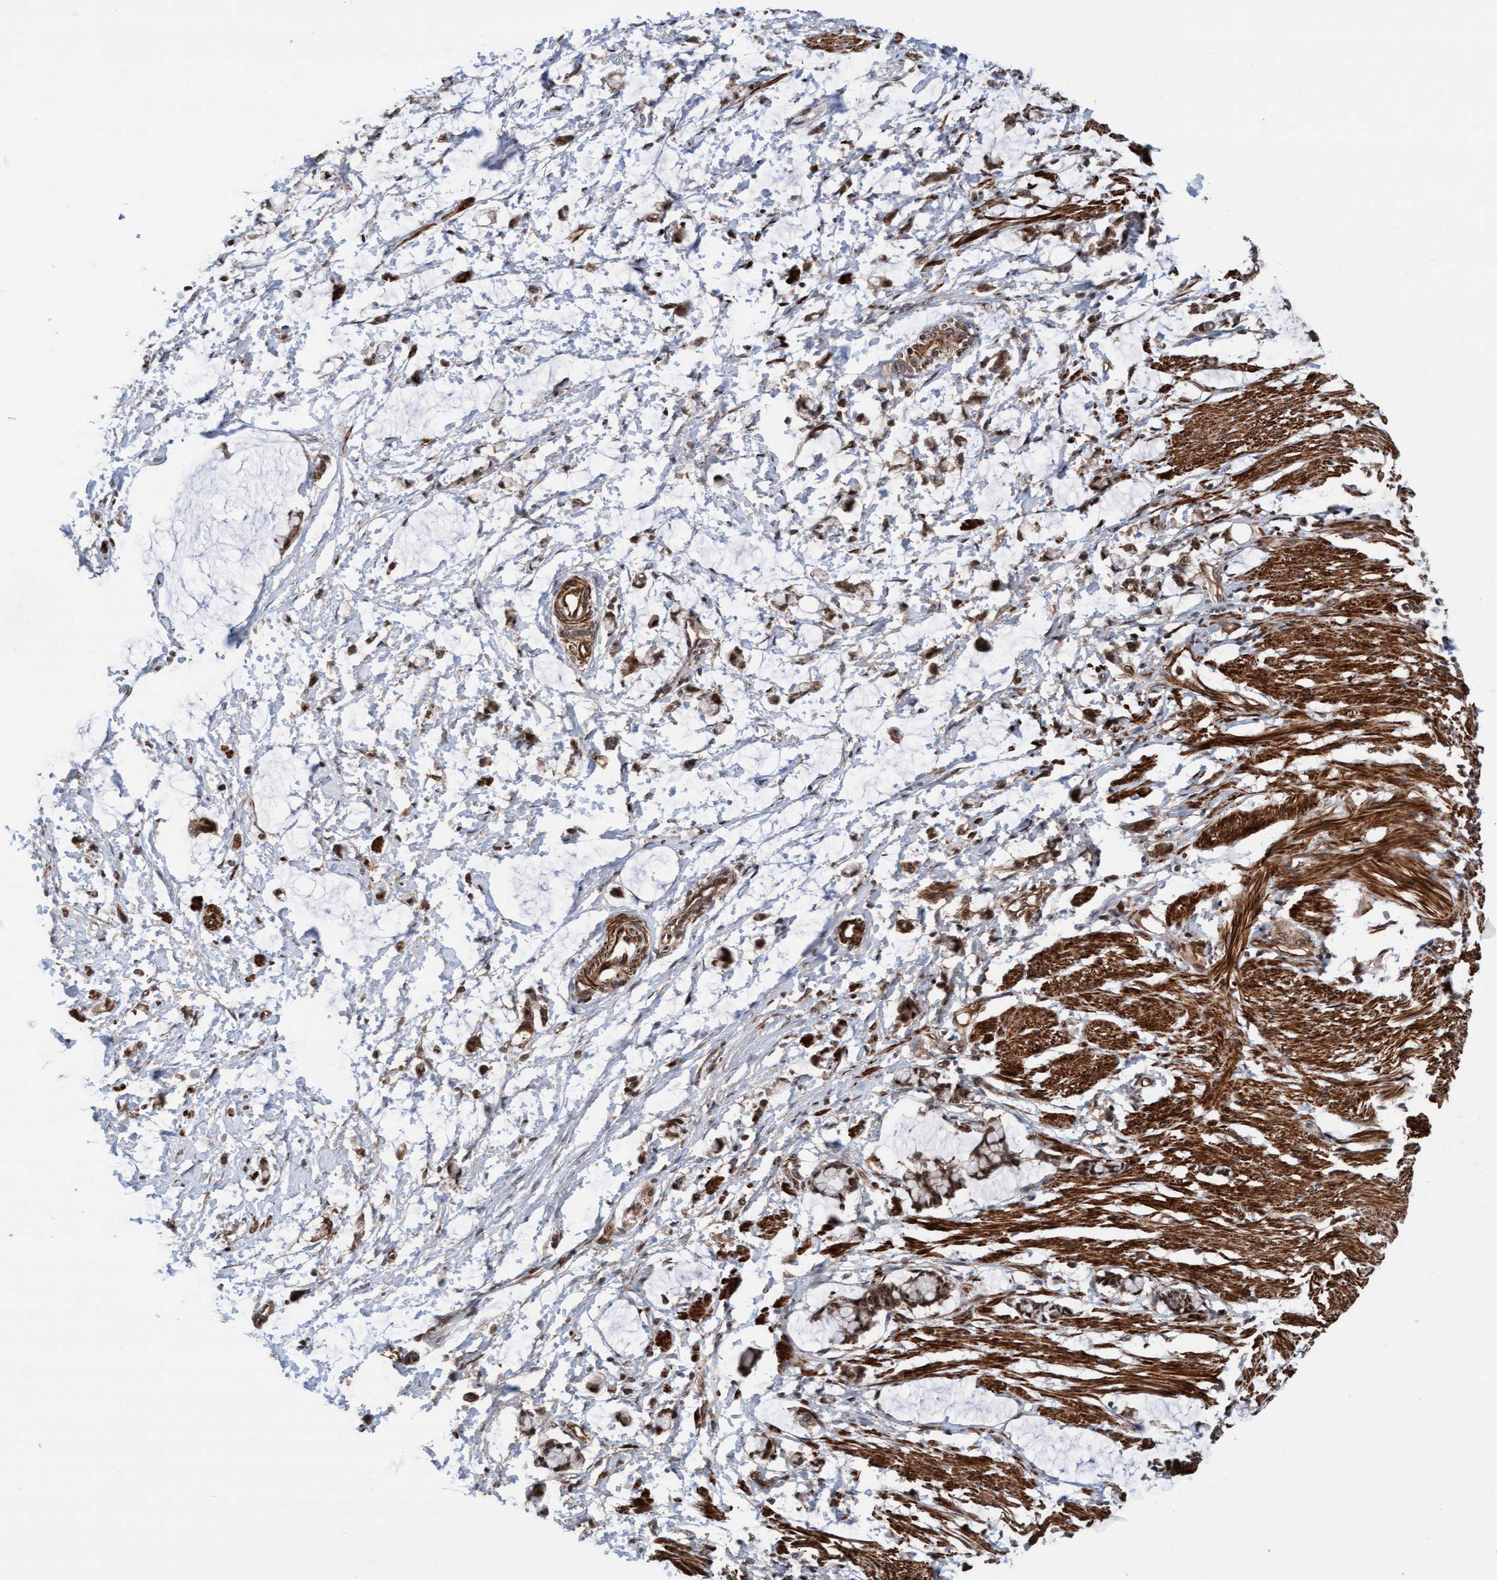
{"staining": {"intensity": "strong", "quantity": ">75%", "location": "cytoplasmic/membranous"}, "tissue": "smooth muscle", "cell_type": "Smooth muscle cells", "image_type": "normal", "snomed": [{"axis": "morphology", "description": "Normal tissue, NOS"}, {"axis": "morphology", "description": "Adenocarcinoma, NOS"}, {"axis": "topography", "description": "Smooth muscle"}, {"axis": "topography", "description": "Colon"}], "caption": "Smooth muscle cells demonstrate high levels of strong cytoplasmic/membranous expression in about >75% of cells in unremarkable human smooth muscle. The staining was performed using DAB (3,3'-diaminobenzidine) to visualize the protein expression in brown, while the nuclei were stained in blue with hematoxylin (Magnification: 20x).", "gene": "STXBP4", "patient": {"sex": "male", "age": 14}}